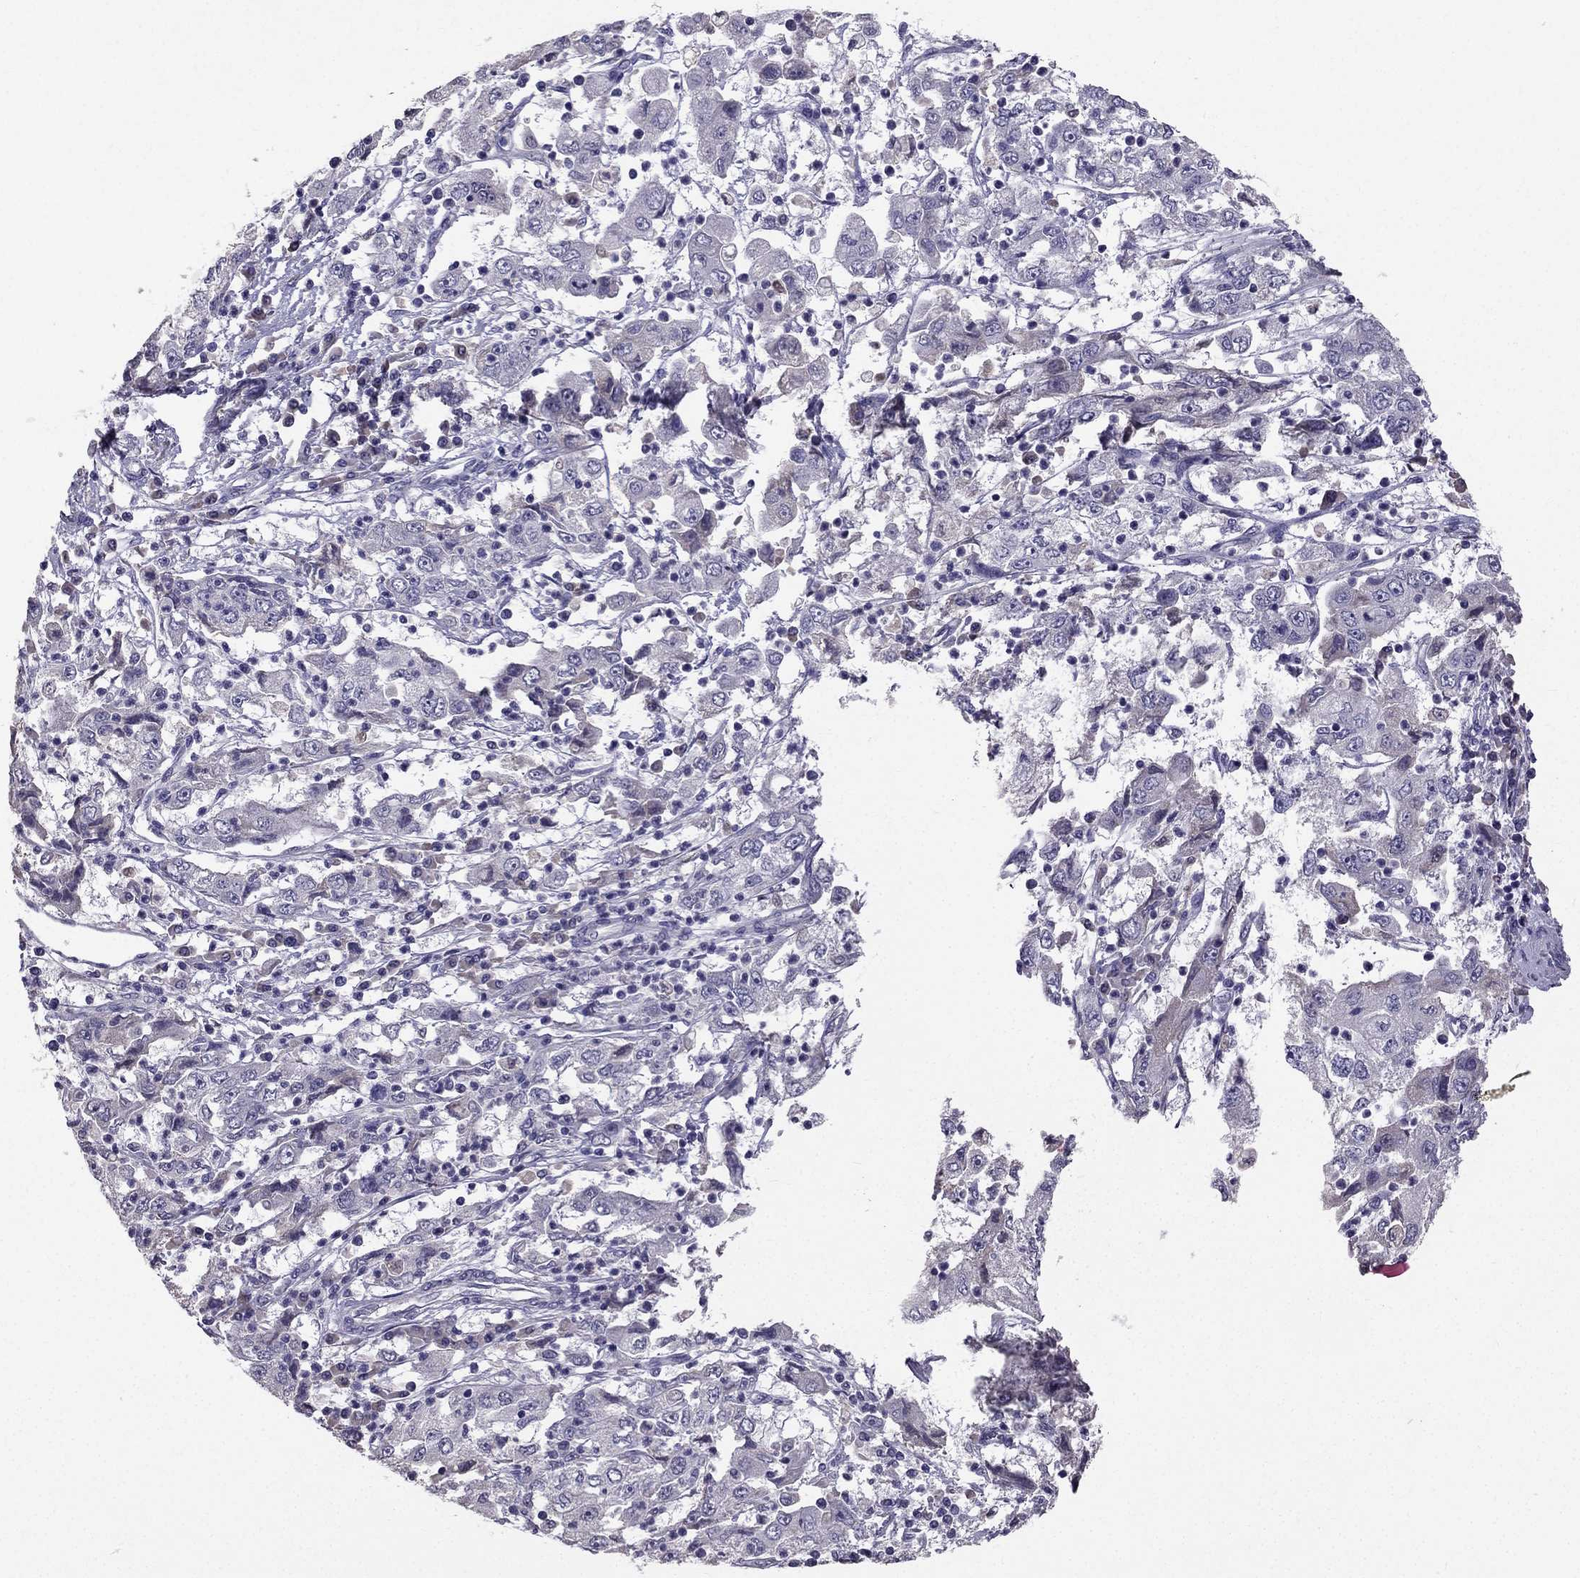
{"staining": {"intensity": "negative", "quantity": "none", "location": "none"}, "tissue": "cervical cancer", "cell_type": "Tumor cells", "image_type": "cancer", "snomed": [{"axis": "morphology", "description": "Squamous cell carcinoma, NOS"}, {"axis": "topography", "description": "Cervix"}], "caption": "High power microscopy micrograph of an immunohistochemistry histopathology image of squamous cell carcinoma (cervical), revealing no significant positivity in tumor cells.", "gene": "SCG5", "patient": {"sex": "female", "age": 36}}